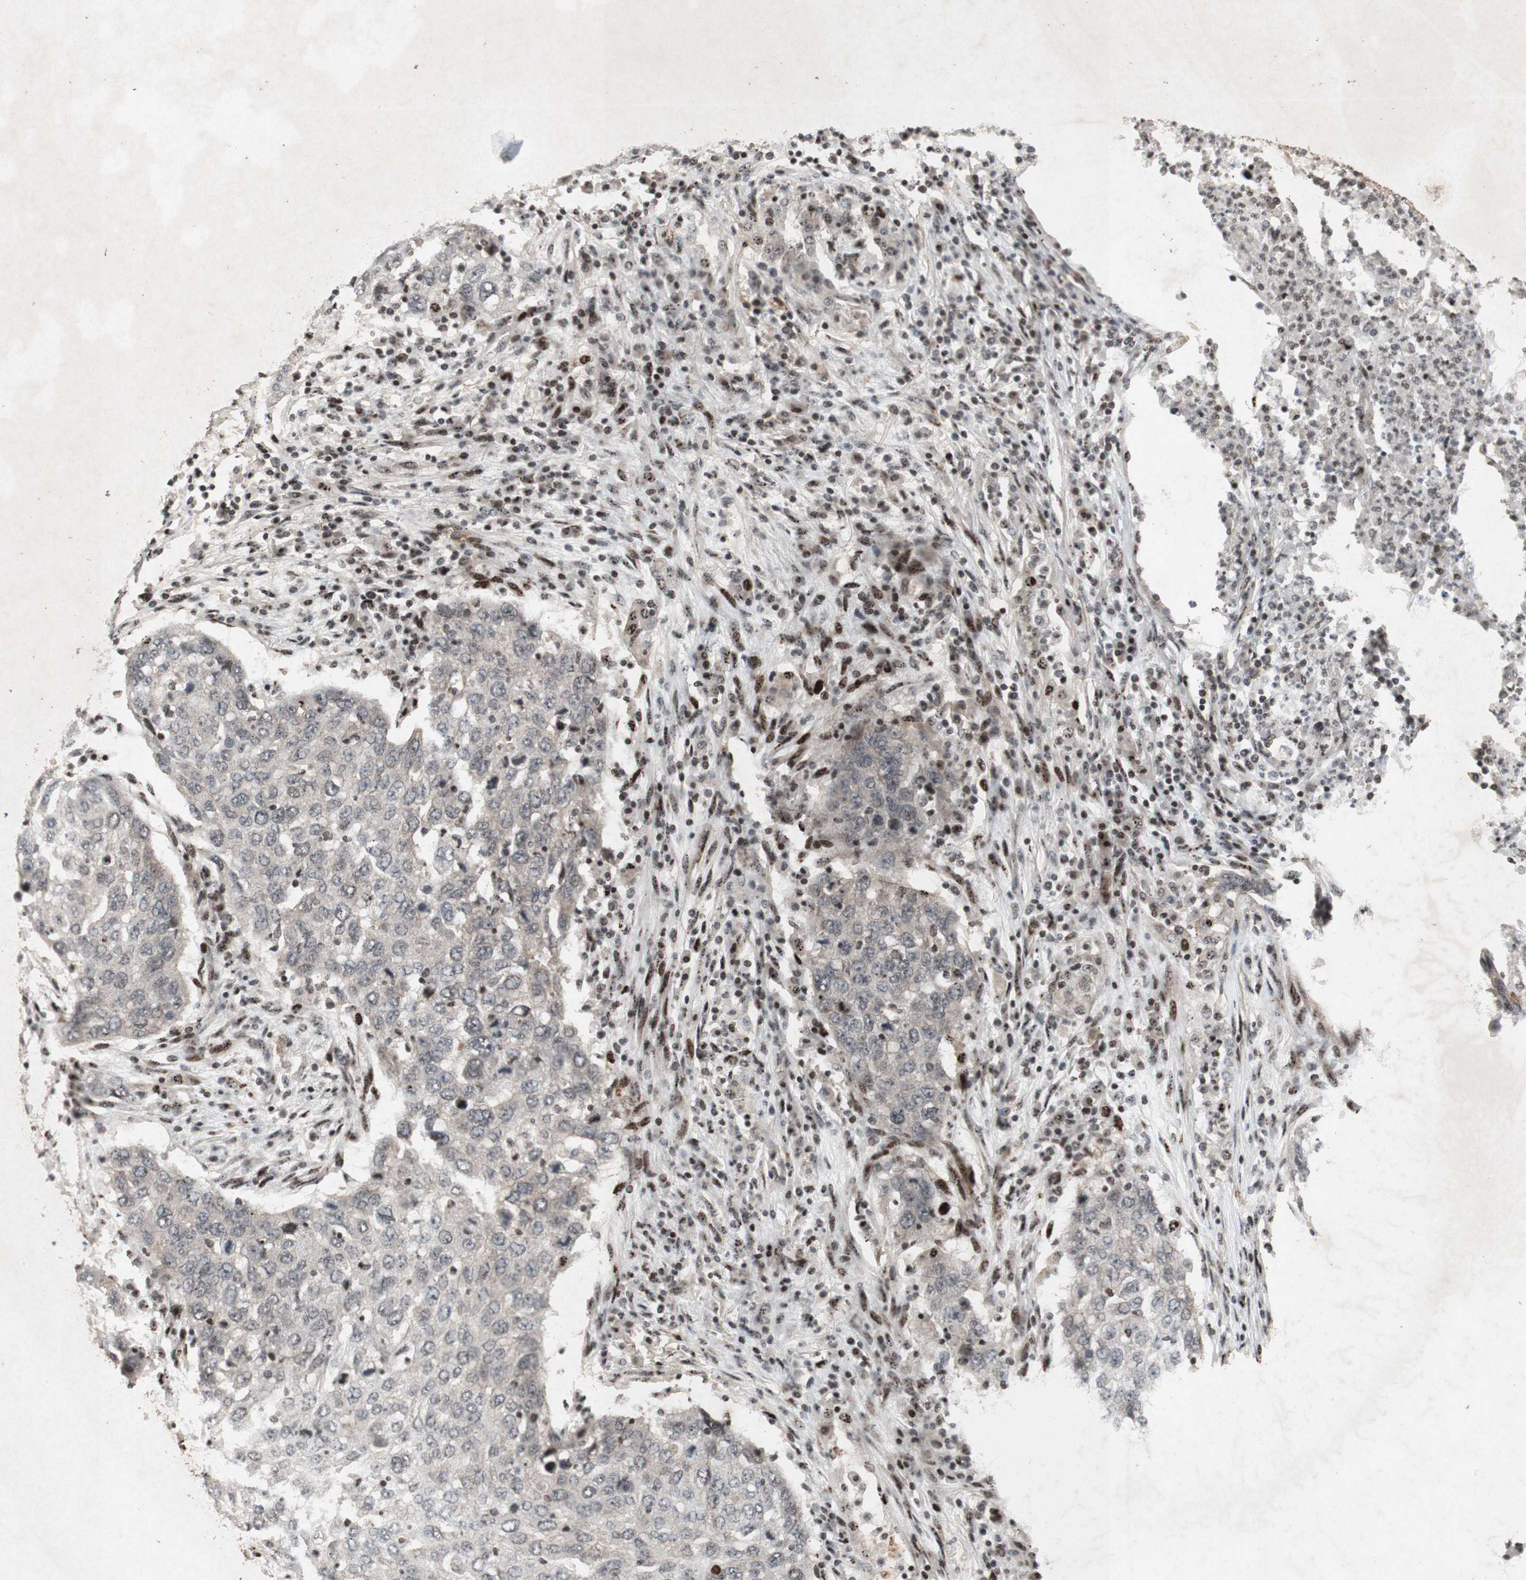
{"staining": {"intensity": "negative", "quantity": "none", "location": "none"}, "tissue": "lung cancer", "cell_type": "Tumor cells", "image_type": "cancer", "snomed": [{"axis": "morphology", "description": "Squamous cell carcinoma, NOS"}, {"axis": "topography", "description": "Lung"}], "caption": "High power microscopy image of an immunohistochemistry histopathology image of lung squamous cell carcinoma, revealing no significant expression in tumor cells.", "gene": "PLXNA1", "patient": {"sex": "female", "age": 63}}